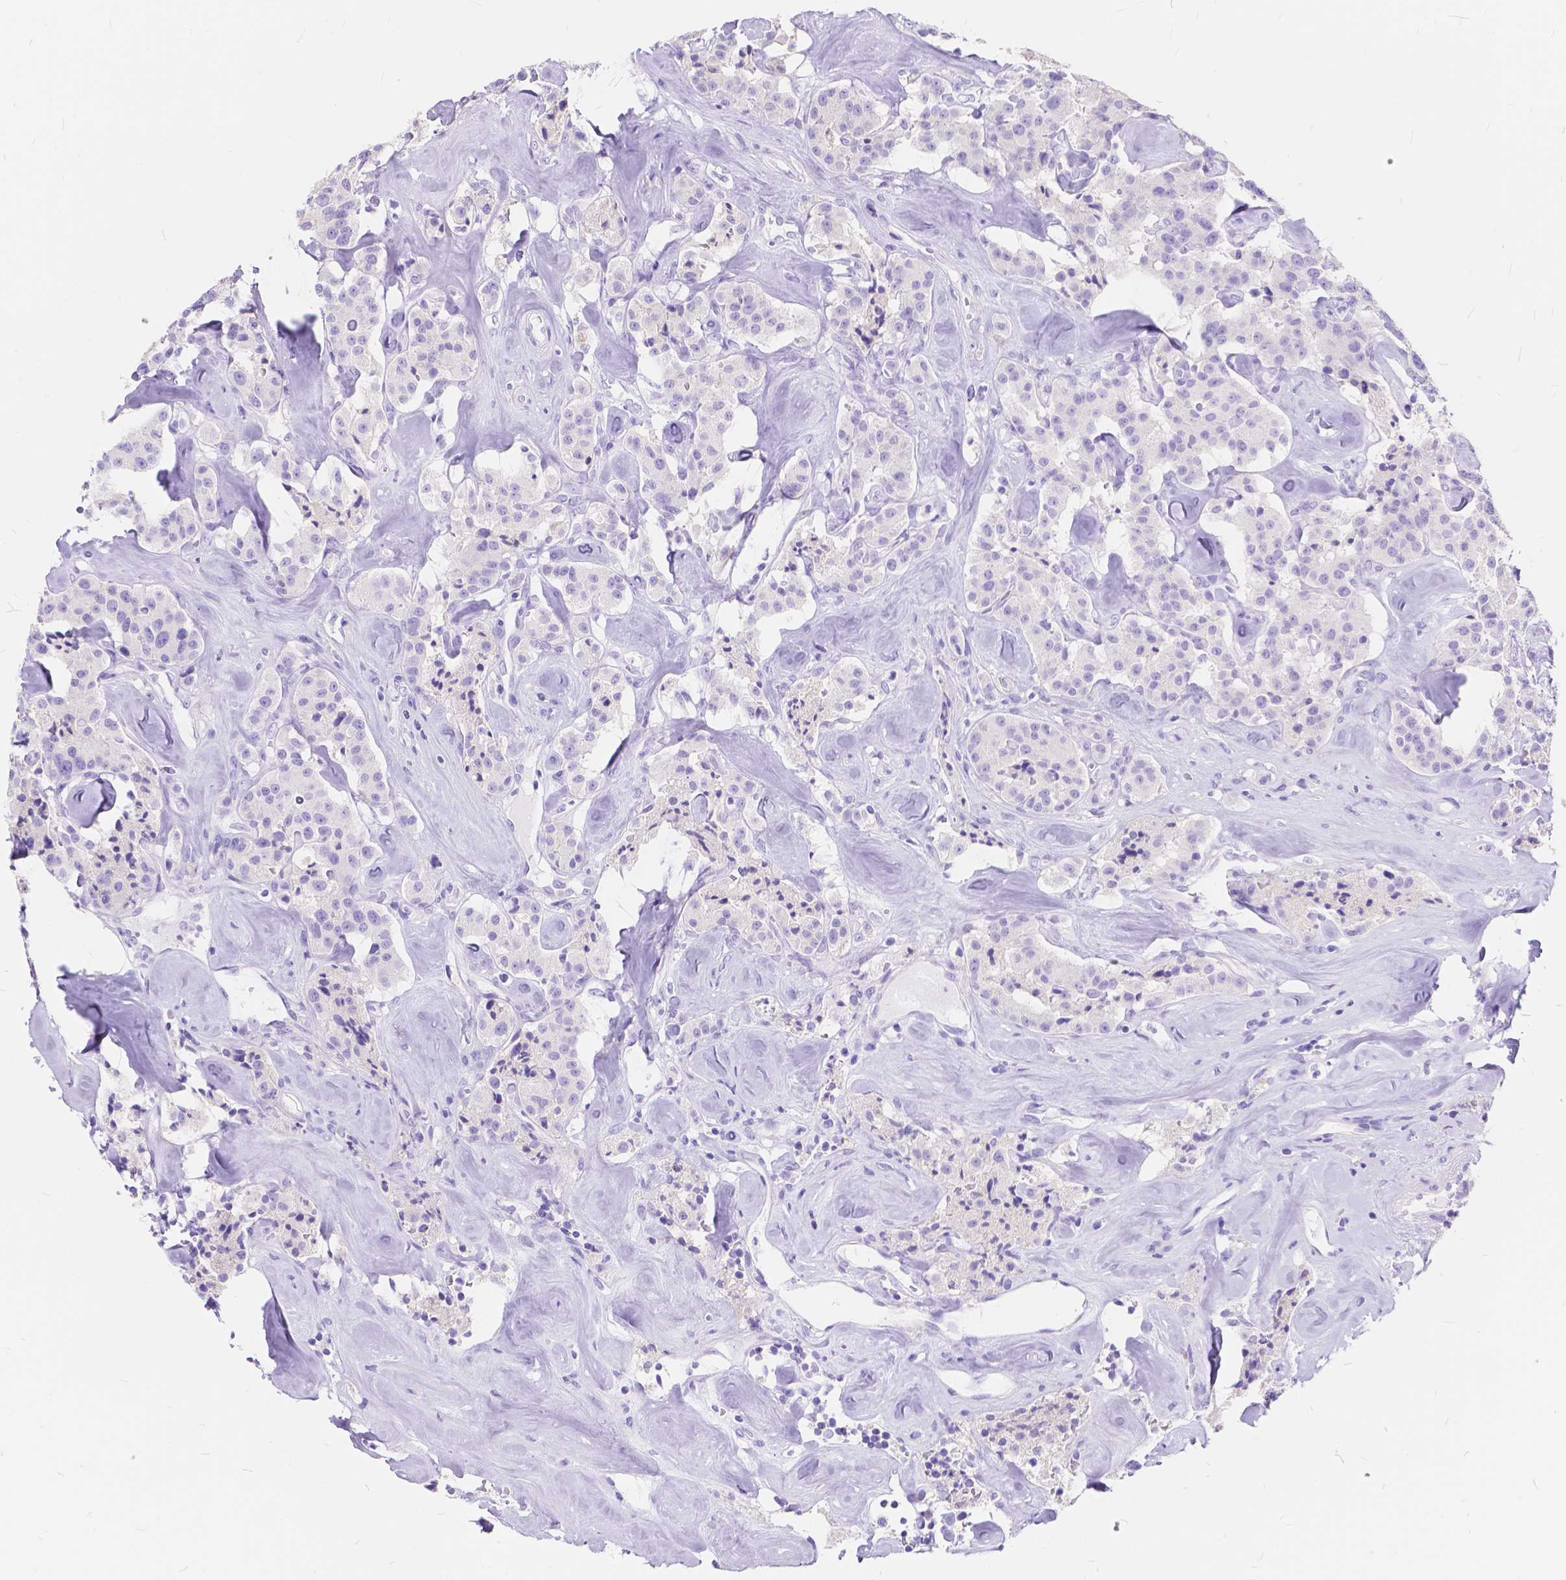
{"staining": {"intensity": "negative", "quantity": "none", "location": "none"}, "tissue": "carcinoid", "cell_type": "Tumor cells", "image_type": "cancer", "snomed": [{"axis": "morphology", "description": "Carcinoid, malignant, NOS"}, {"axis": "topography", "description": "Pancreas"}], "caption": "High power microscopy histopathology image of an immunohistochemistry (IHC) photomicrograph of carcinoid (malignant), revealing no significant expression in tumor cells.", "gene": "FOXL2", "patient": {"sex": "male", "age": 41}}